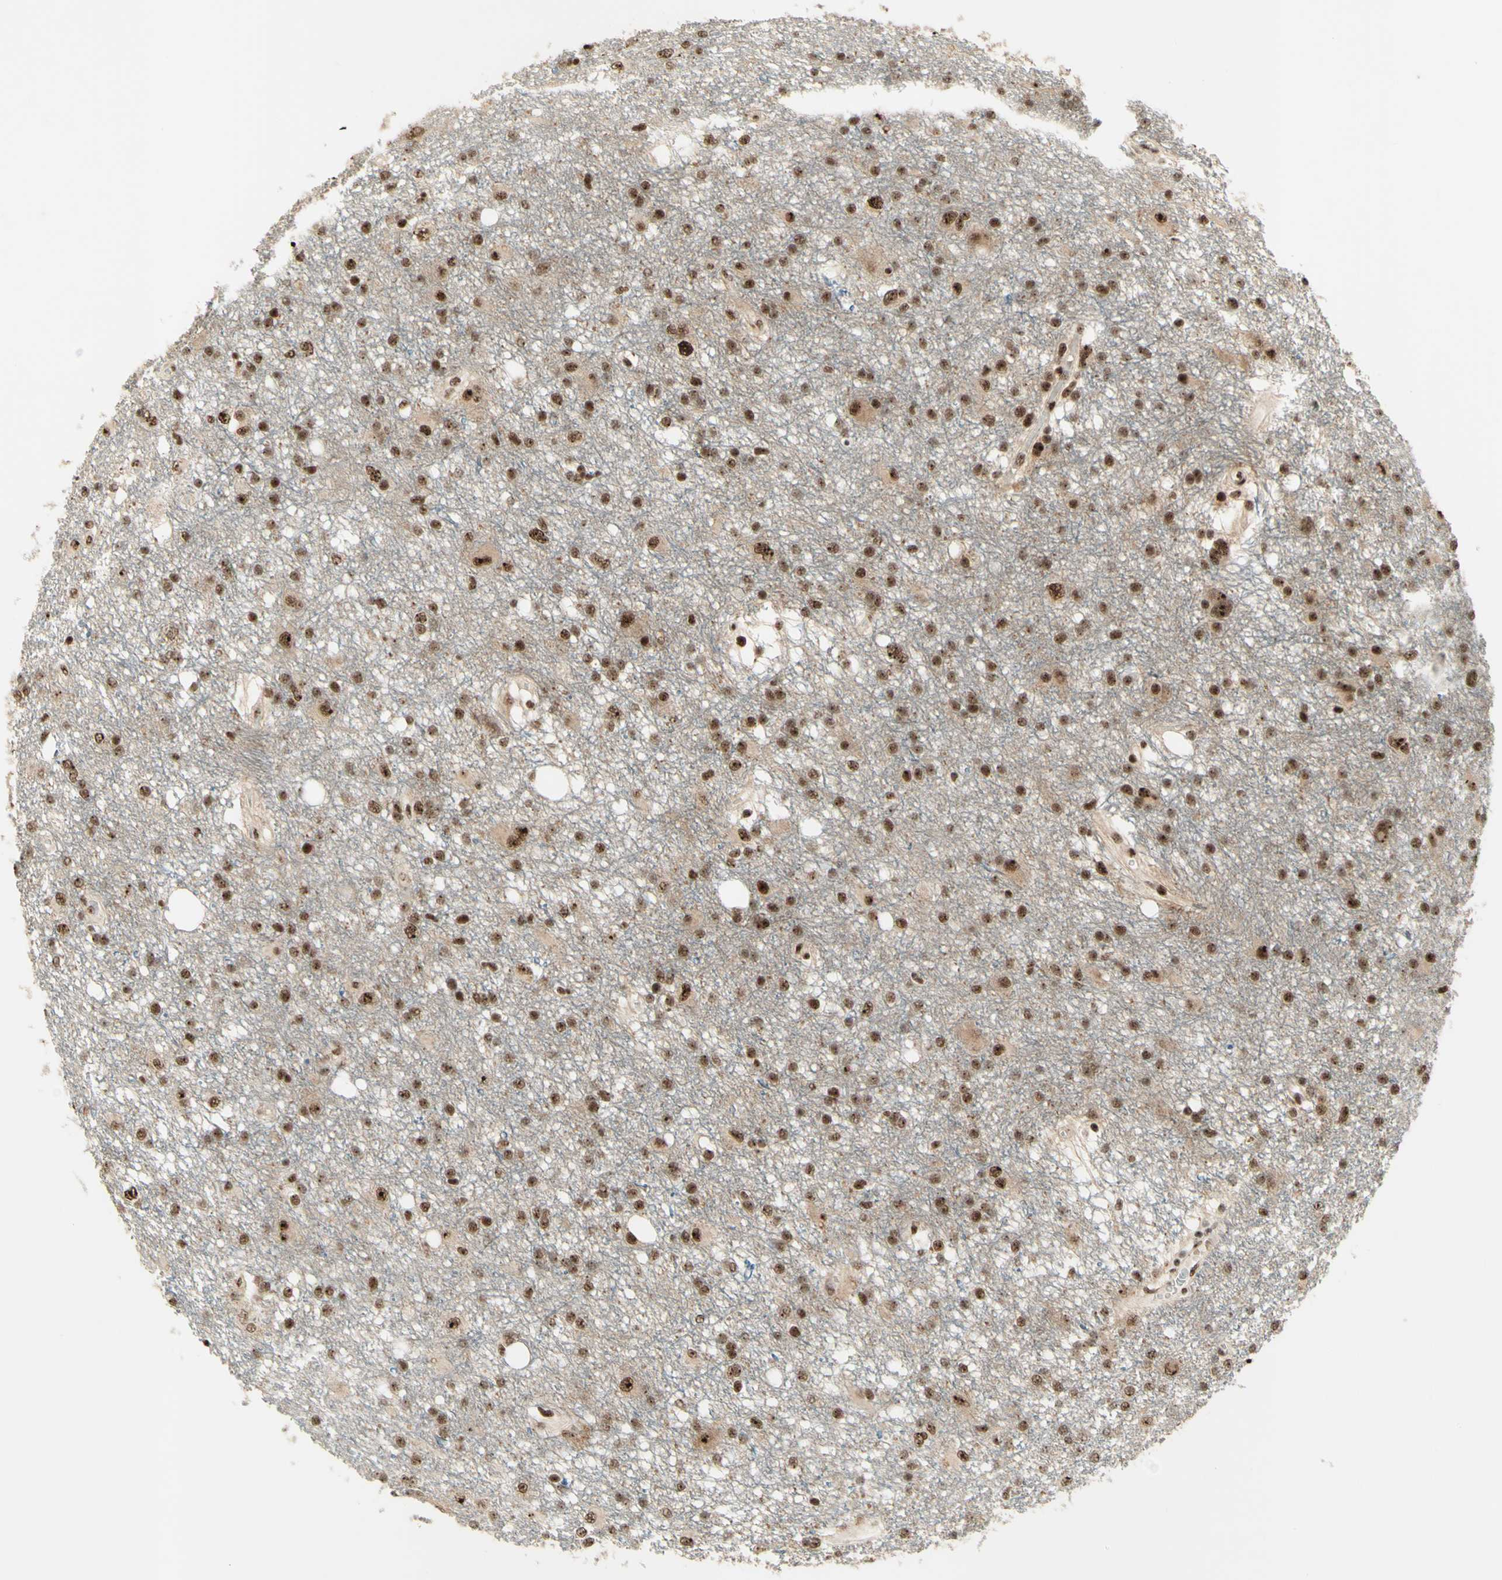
{"staining": {"intensity": "moderate", "quantity": ">75%", "location": "cytoplasmic/membranous,nuclear"}, "tissue": "glioma", "cell_type": "Tumor cells", "image_type": "cancer", "snomed": [{"axis": "morphology", "description": "Glioma, malignant, High grade"}, {"axis": "topography", "description": "Brain"}], "caption": "The immunohistochemical stain shows moderate cytoplasmic/membranous and nuclear expression in tumor cells of glioma tissue. (DAB IHC, brown staining for protein, blue staining for nuclei).", "gene": "DHX9", "patient": {"sex": "female", "age": 59}}